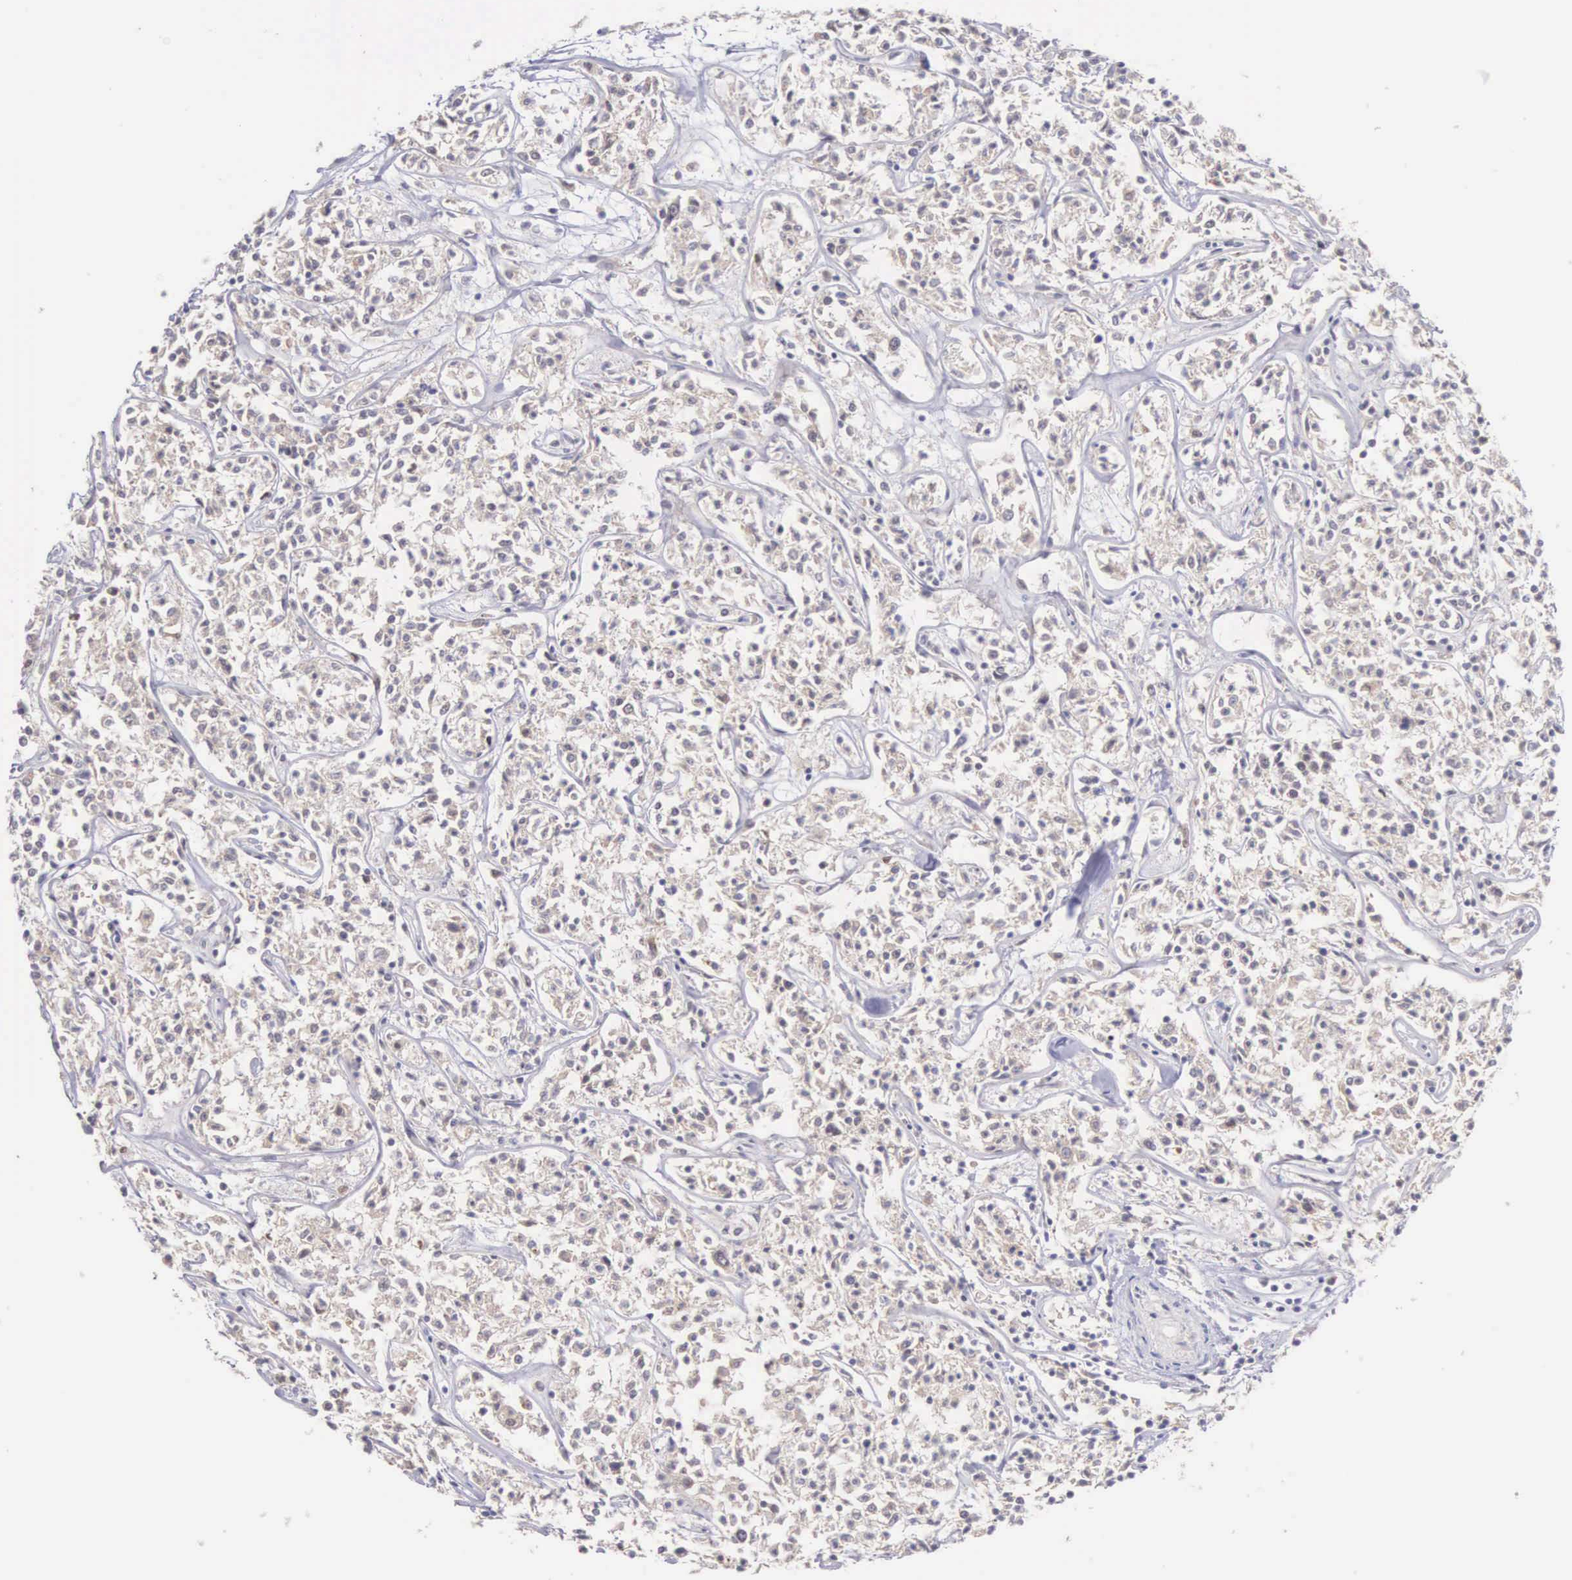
{"staining": {"intensity": "negative", "quantity": "none", "location": "none"}, "tissue": "lymphoma", "cell_type": "Tumor cells", "image_type": "cancer", "snomed": [{"axis": "morphology", "description": "Malignant lymphoma, non-Hodgkin's type, Low grade"}, {"axis": "topography", "description": "Small intestine"}], "caption": "Histopathology image shows no significant protein positivity in tumor cells of lymphoma.", "gene": "GRK3", "patient": {"sex": "female", "age": 59}}